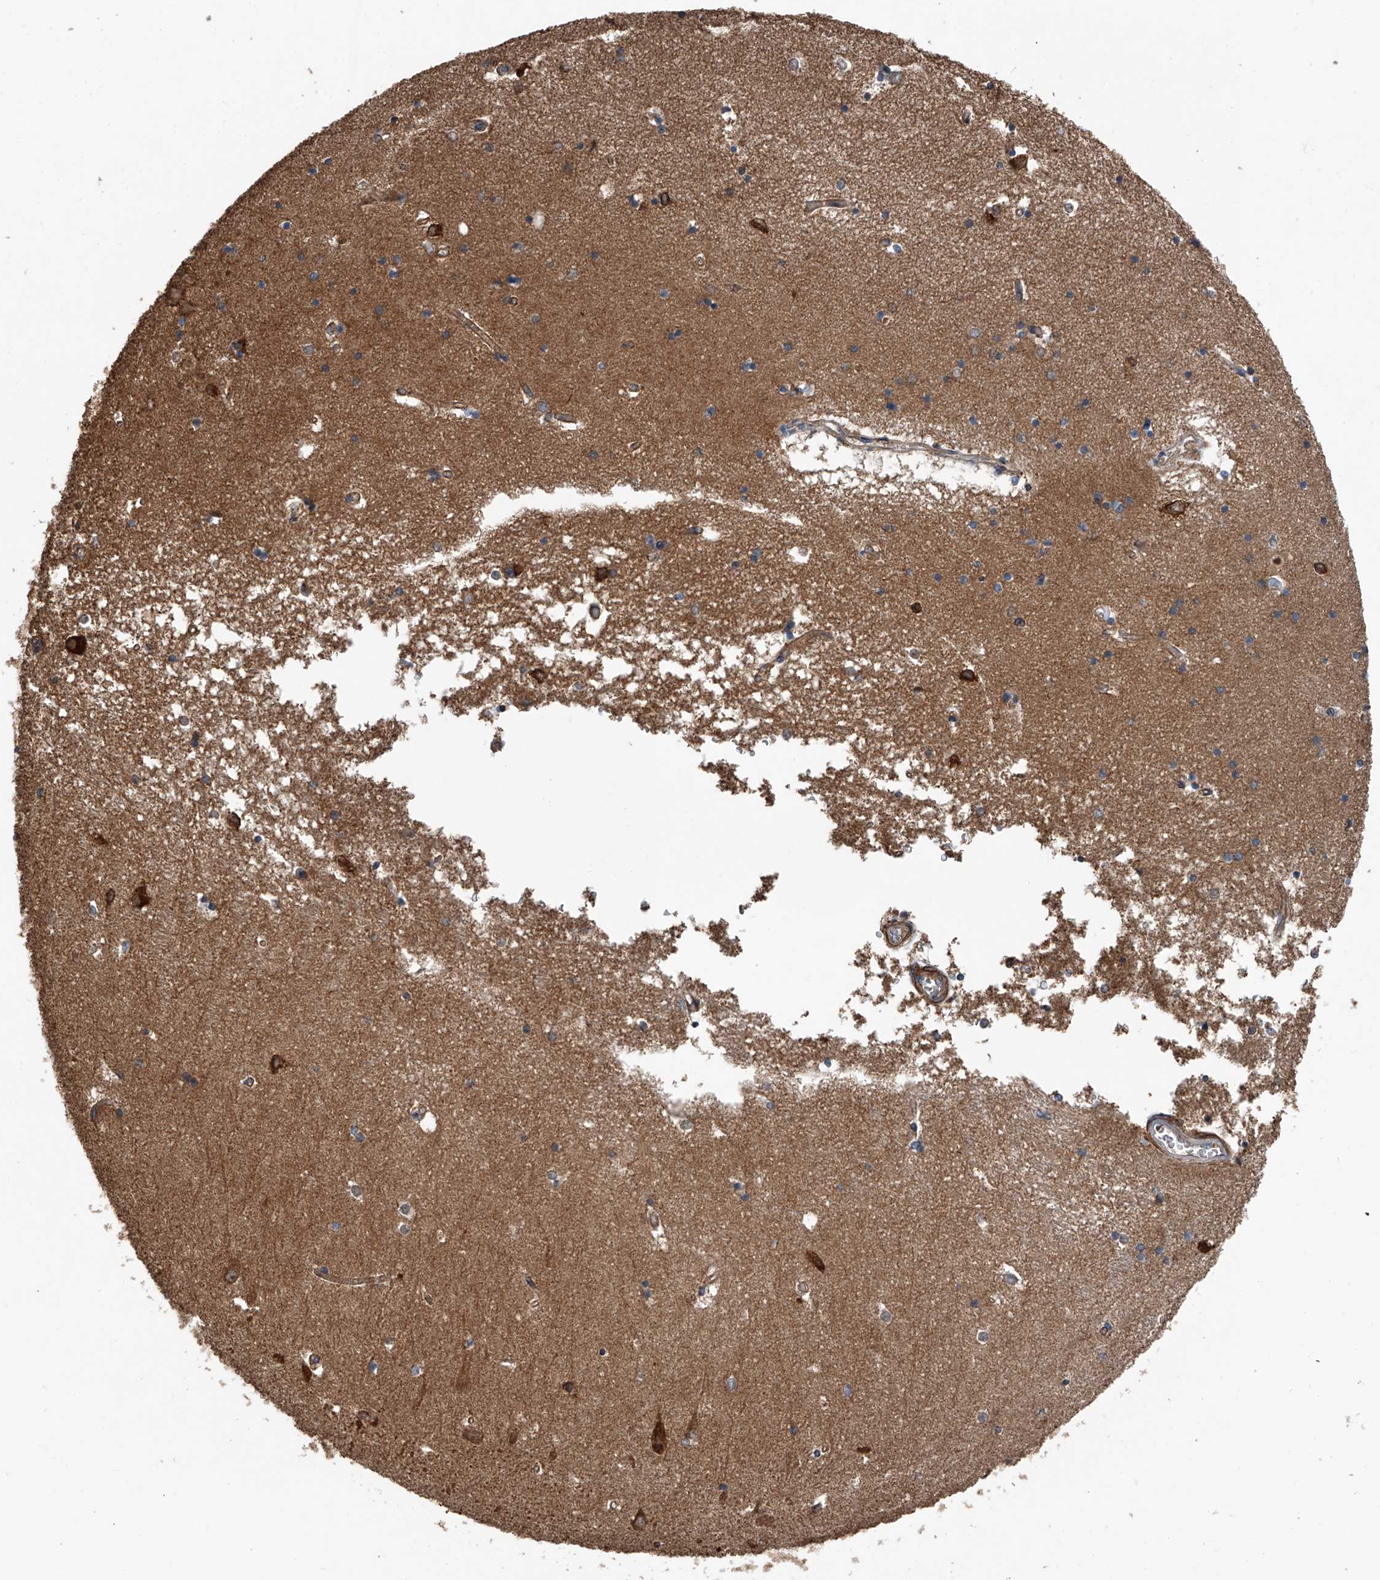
{"staining": {"intensity": "negative", "quantity": "none", "location": "none"}, "tissue": "hippocampus", "cell_type": "Glial cells", "image_type": "normal", "snomed": [{"axis": "morphology", "description": "Normal tissue, NOS"}, {"axis": "topography", "description": "Hippocampus"}], "caption": "High magnification brightfield microscopy of unremarkable hippocampus stained with DAB (brown) and counterstained with hematoxylin (blue): glial cells show no significant staining. Nuclei are stained in blue.", "gene": "KCNJ2", "patient": {"sex": "male", "age": 45}}